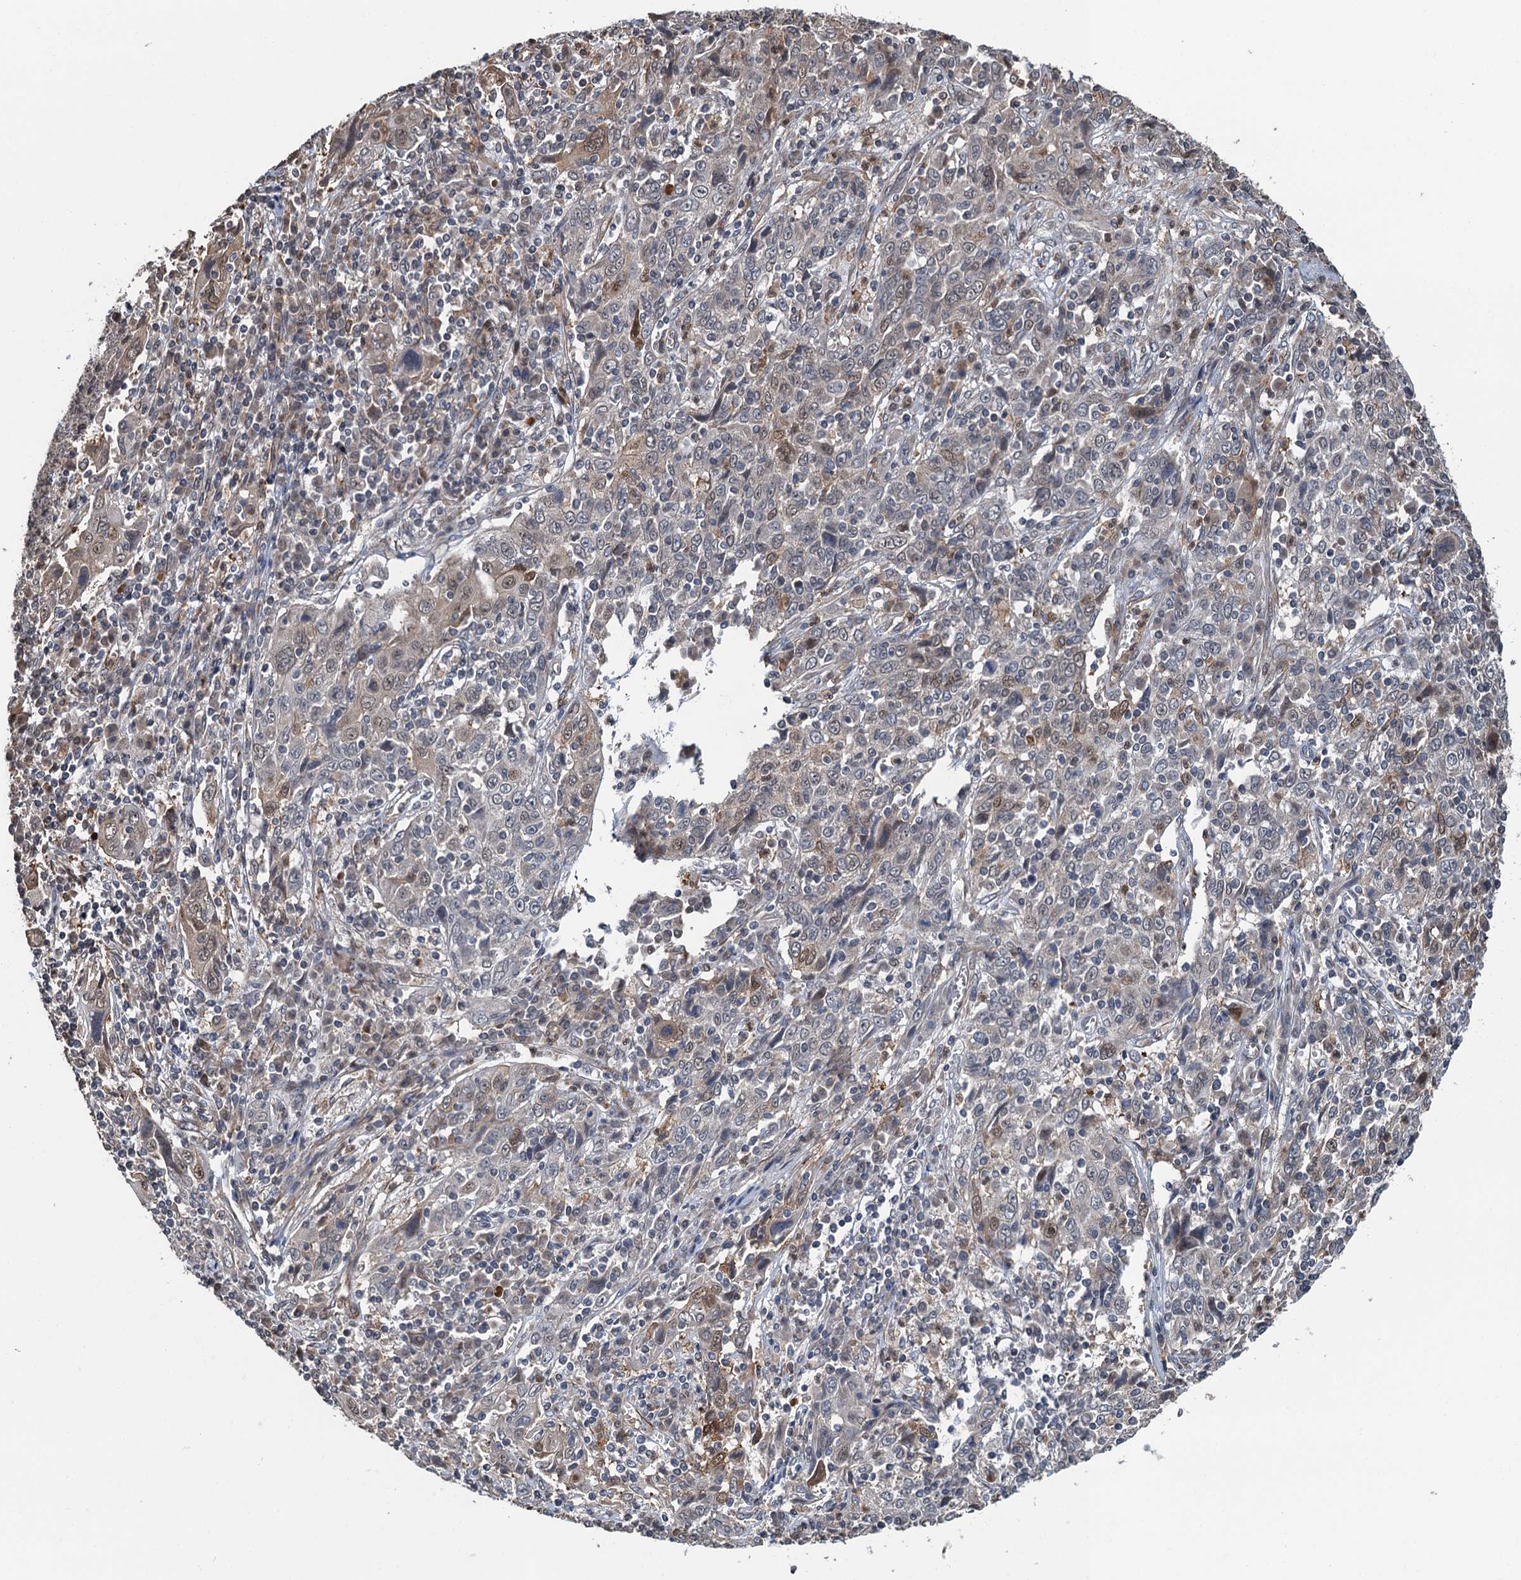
{"staining": {"intensity": "weak", "quantity": "<25%", "location": "nuclear"}, "tissue": "cervical cancer", "cell_type": "Tumor cells", "image_type": "cancer", "snomed": [{"axis": "morphology", "description": "Squamous cell carcinoma, NOS"}, {"axis": "topography", "description": "Cervix"}], "caption": "An immunohistochemistry photomicrograph of squamous cell carcinoma (cervical) is shown. There is no staining in tumor cells of squamous cell carcinoma (cervical).", "gene": "WHAMM", "patient": {"sex": "female", "age": 46}}